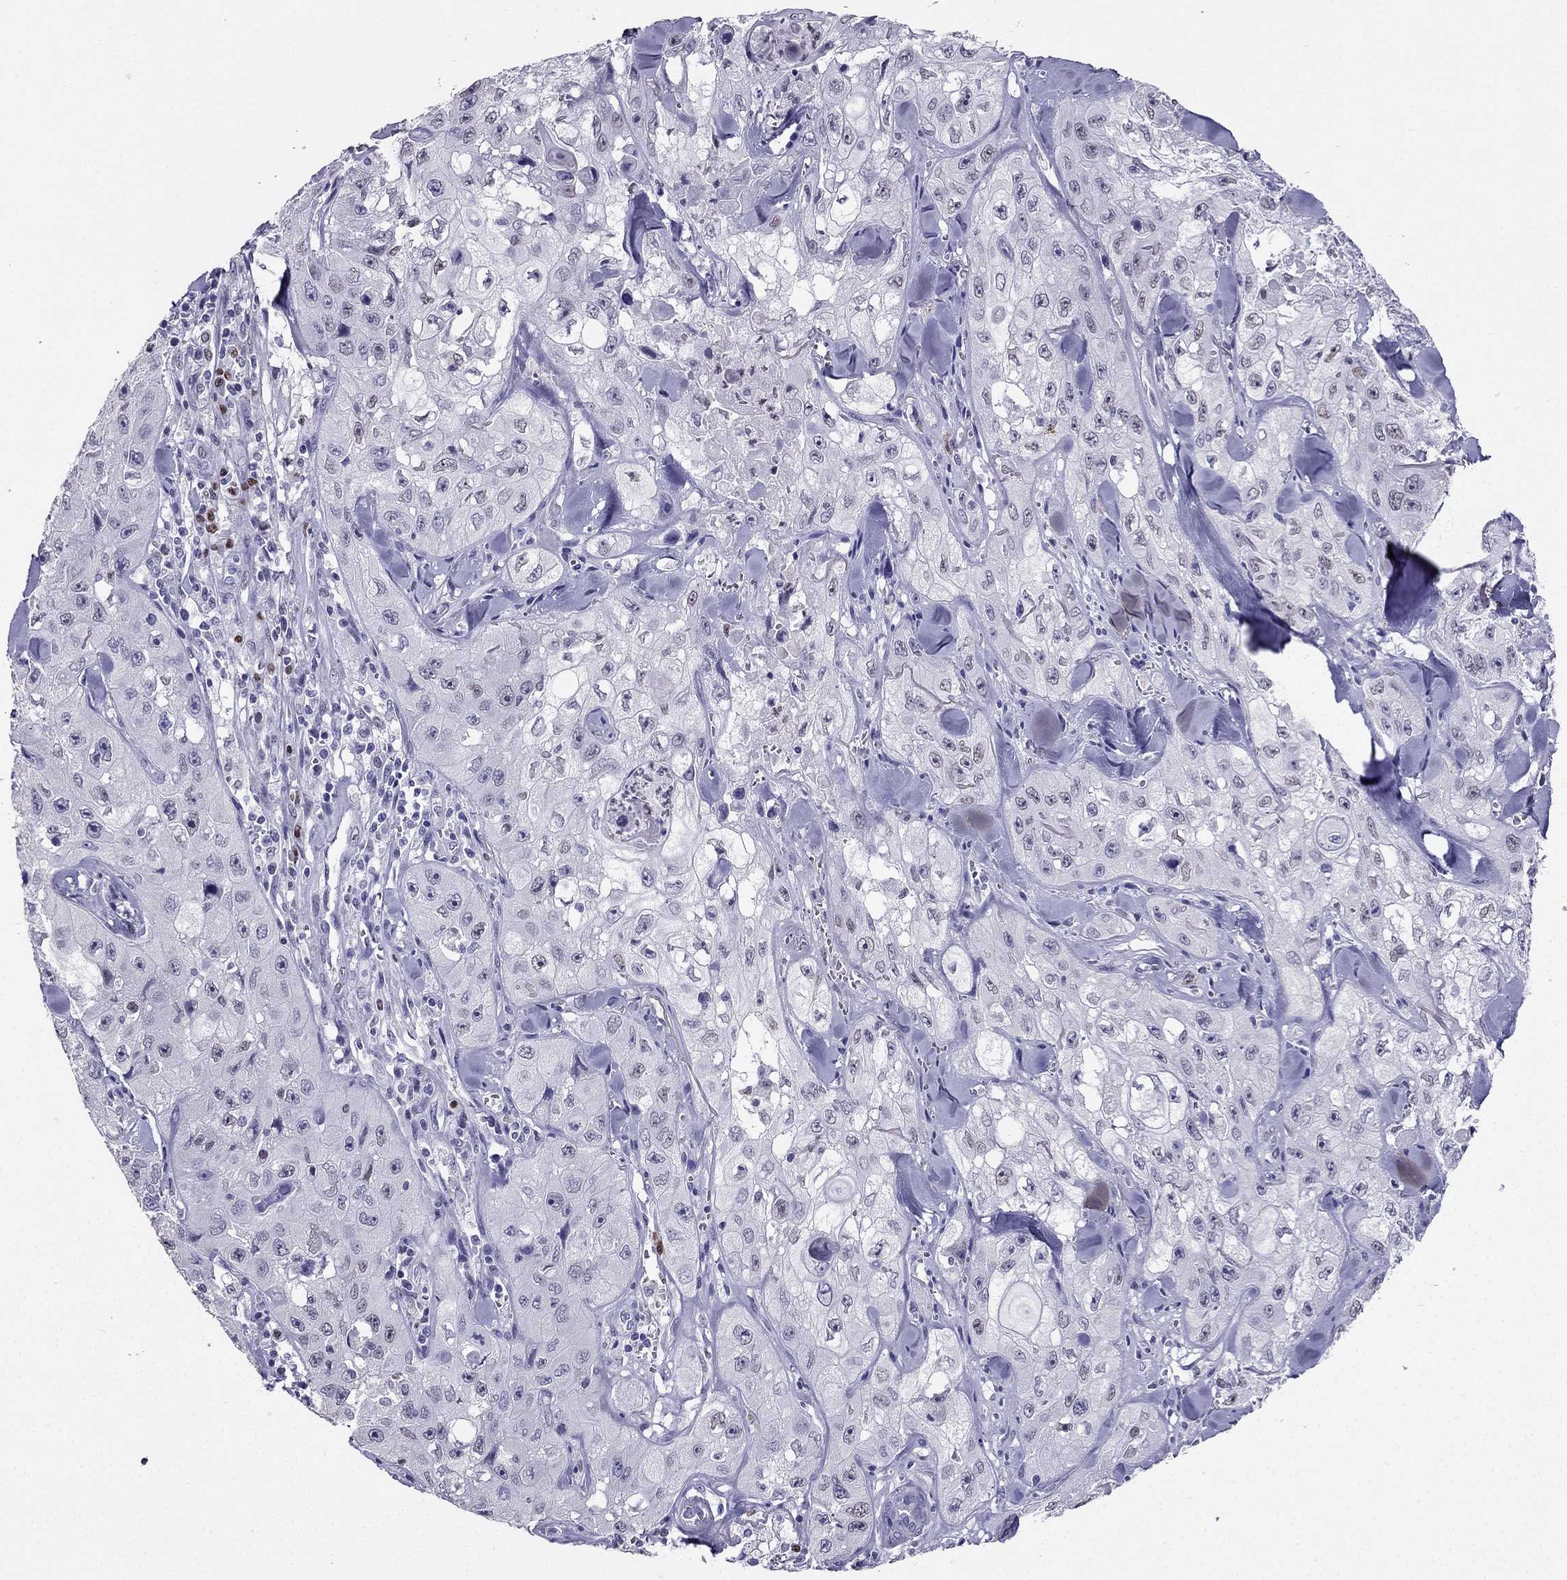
{"staining": {"intensity": "negative", "quantity": "none", "location": "none"}, "tissue": "skin cancer", "cell_type": "Tumor cells", "image_type": "cancer", "snomed": [{"axis": "morphology", "description": "Squamous cell carcinoma, NOS"}, {"axis": "topography", "description": "Skin"}, {"axis": "topography", "description": "Subcutis"}], "caption": "Tumor cells show no significant protein positivity in squamous cell carcinoma (skin).", "gene": "ARID3A", "patient": {"sex": "male", "age": 73}}